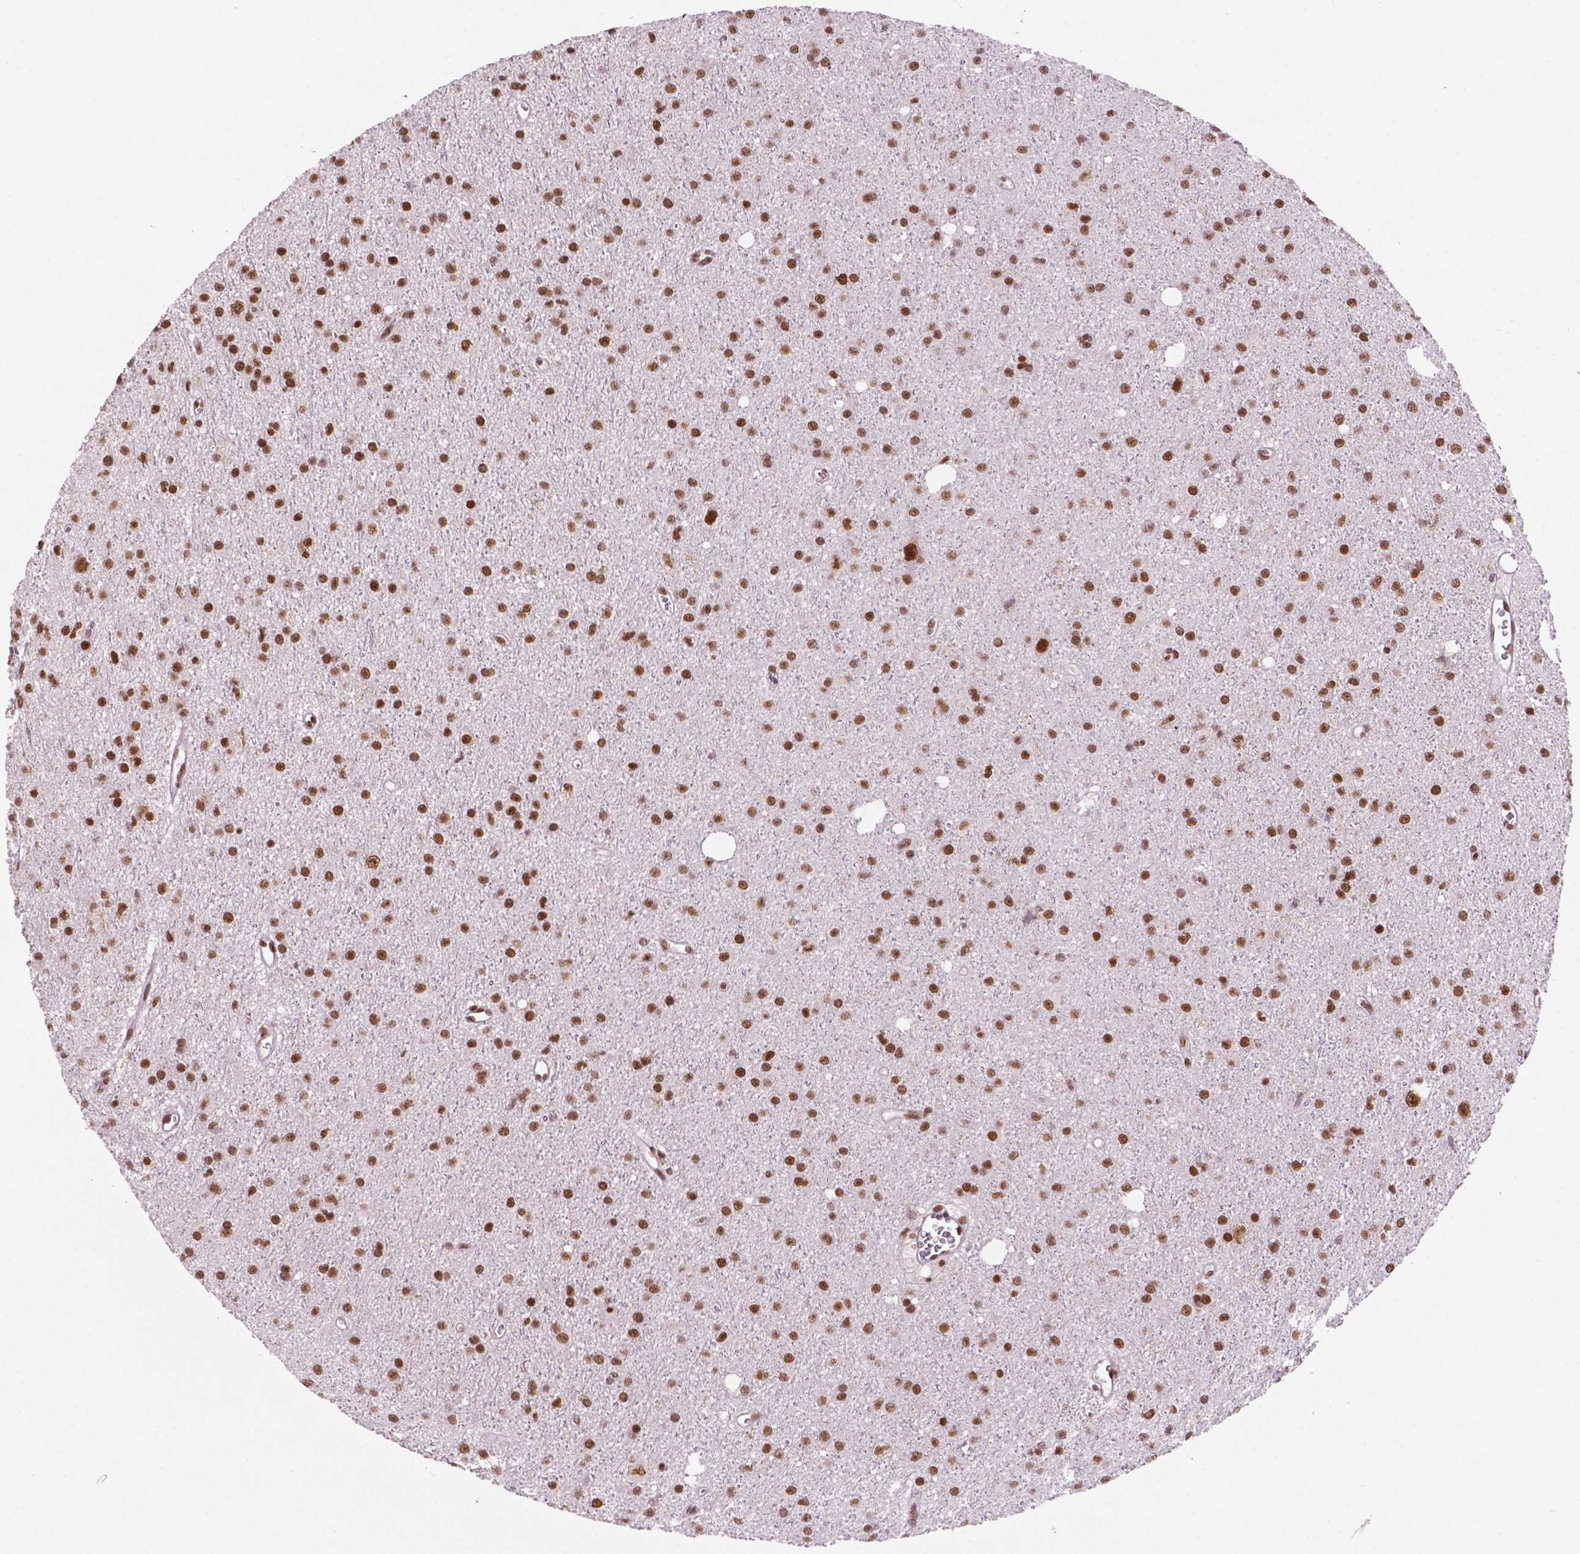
{"staining": {"intensity": "moderate", "quantity": "25%-75%", "location": "nuclear"}, "tissue": "glioma", "cell_type": "Tumor cells", "image_type": "cancer", "snomed": [{"axis": "morphology", "description": "Glioma, malignant, Low grade"}, {"axis": "topography", "description": "Brain"}], "caption": "Protein analysis of malignant glioma (low-grade) tissue displays moderate nuclear positivity in approximately 25%-75% of tumor cells.", "gene": "MLH1", "patient": {"sex": "male", "age": 27}}